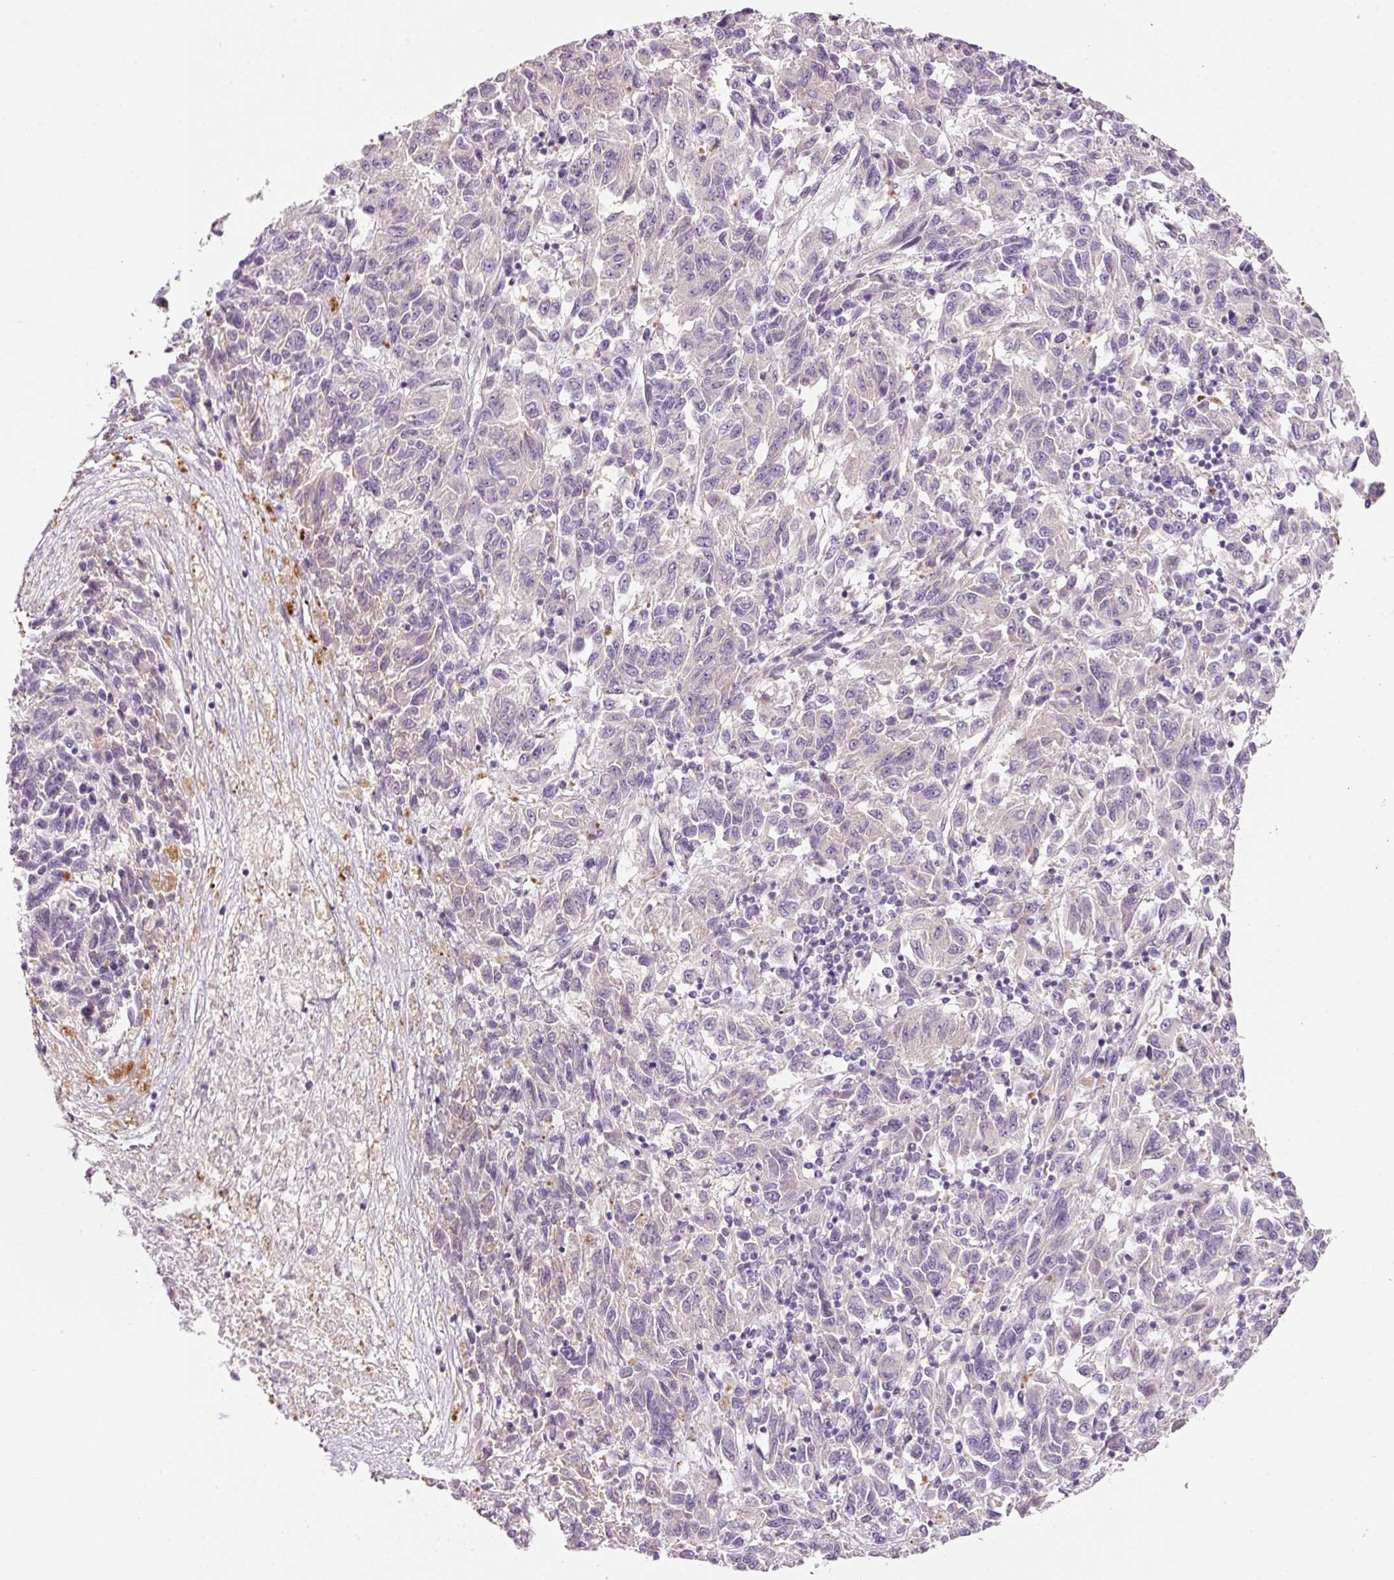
{"staining": {"intensity": "negative", "quantity": "none", "location": "none"}, "tissue": "melanoma", "cell_type": "Tumor cells", "image_type": "cancer", "snomed": [{"axis": "morphology", "description": "Malignant melanoma, Metastatic site"}, {"axis": "topography", "description": "Lung"}], "caption": "High power microscopy micrograph of an IHC histopathology image of malignant melanoma (metastatic site), revealing no significant expression in tumor cells. (Brightfield microscopy of DAB (3,3'-diaminobenzidine) immunohistochemistry (IHC) at high magnification).", "gene": "TENT5C", "patient": {"sex": "male", "age": 64}}